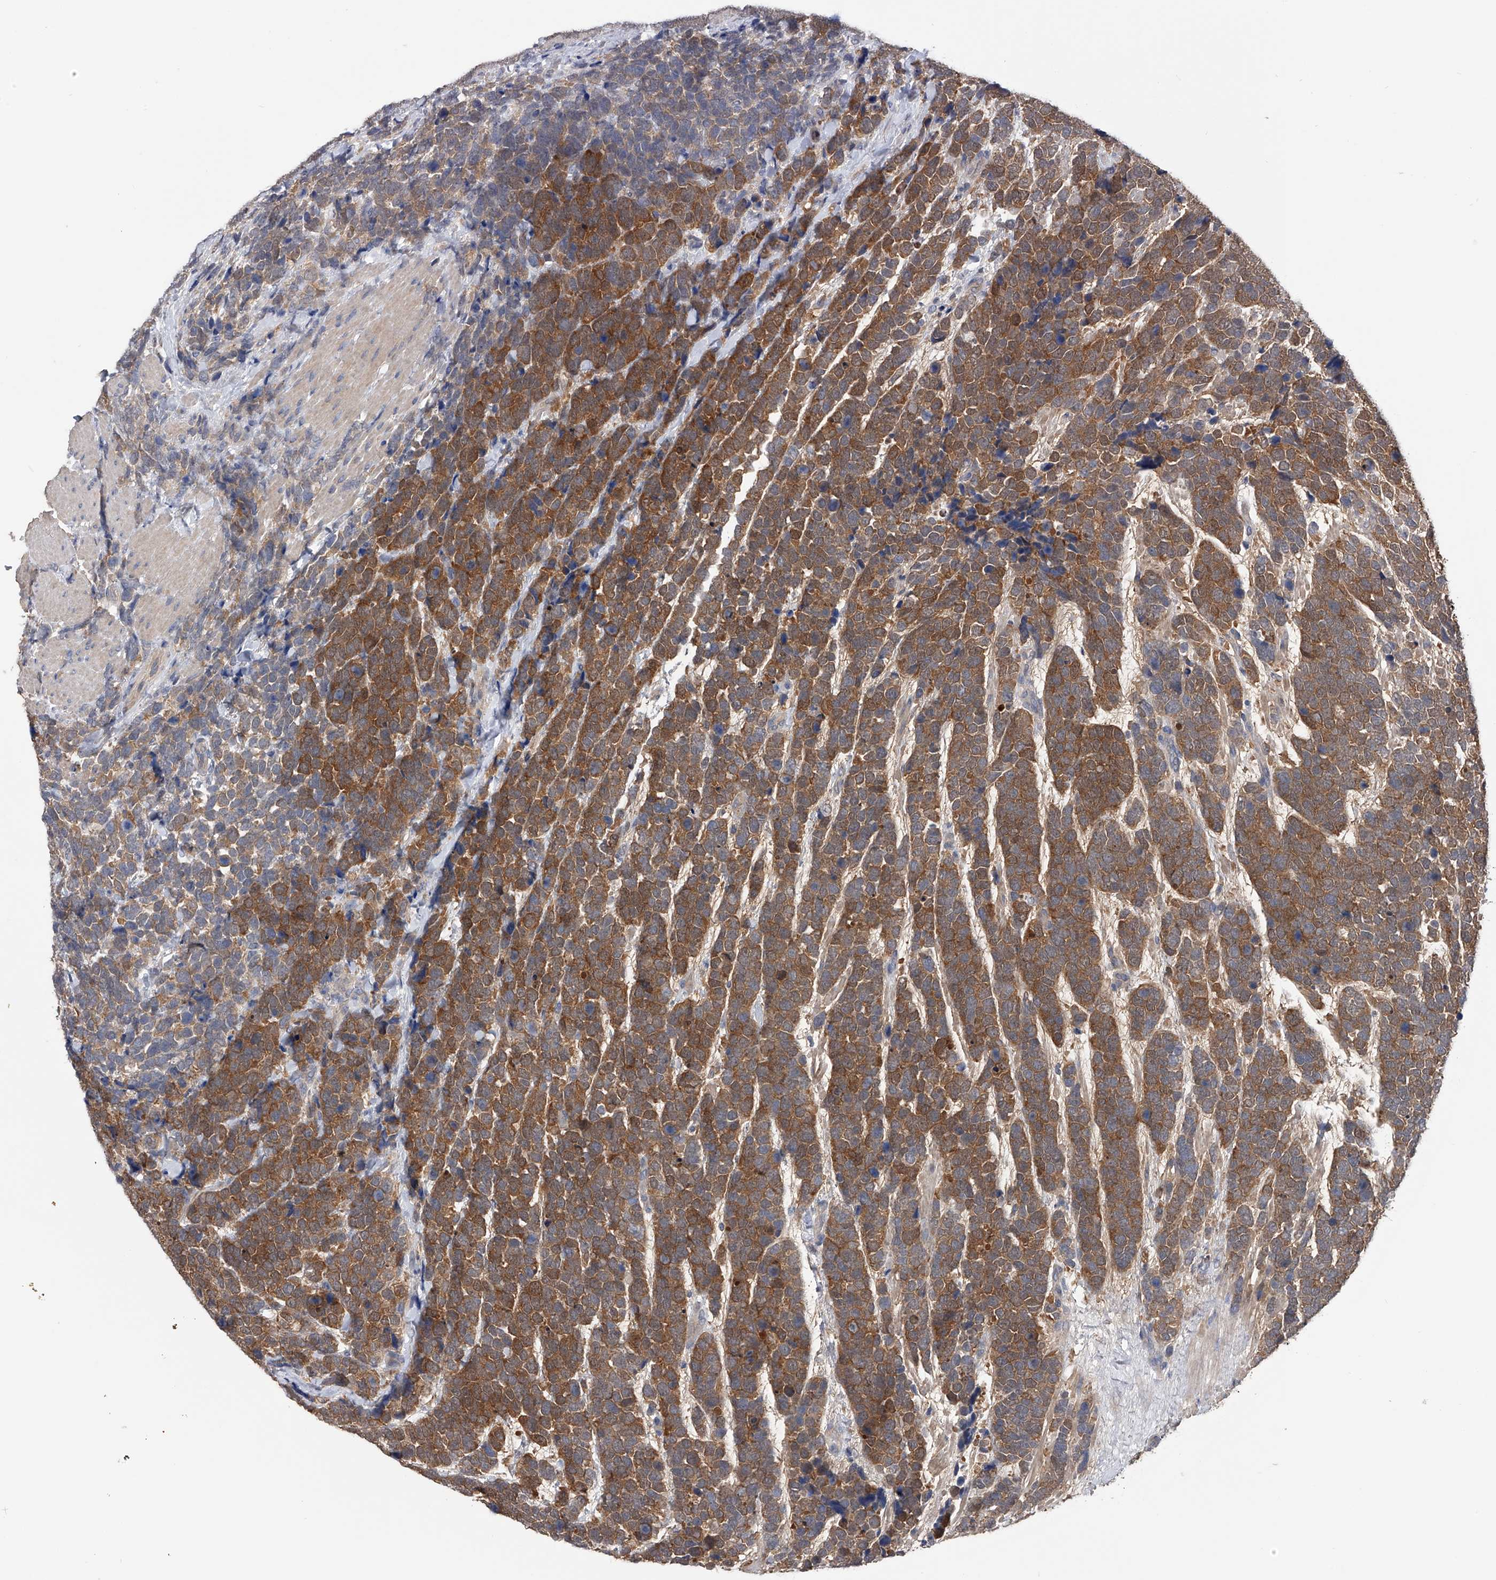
{"staining": {"intensity": "moderate", "quantity": ">75%", "location": "cytoplasmic/membranous"}, "tissue": "urothelial cancer", "cell_type": "Tumor cells", "image_type": "cancer", "snomed": [{"axis": "morphology", "description": "Urothelial carcinoma, High grade"}, {"axis": "topography", "description": "Urinary bladder"}], "caption": "Immunohistochemistry of human urothelial carcinoma (high-grade) displays medium levels of moderate cytoplasmic/membranous positivity in about >75% of tumor cells.", "gene": "CFAP298", "patient": {"sex": "female", "age": 82}}